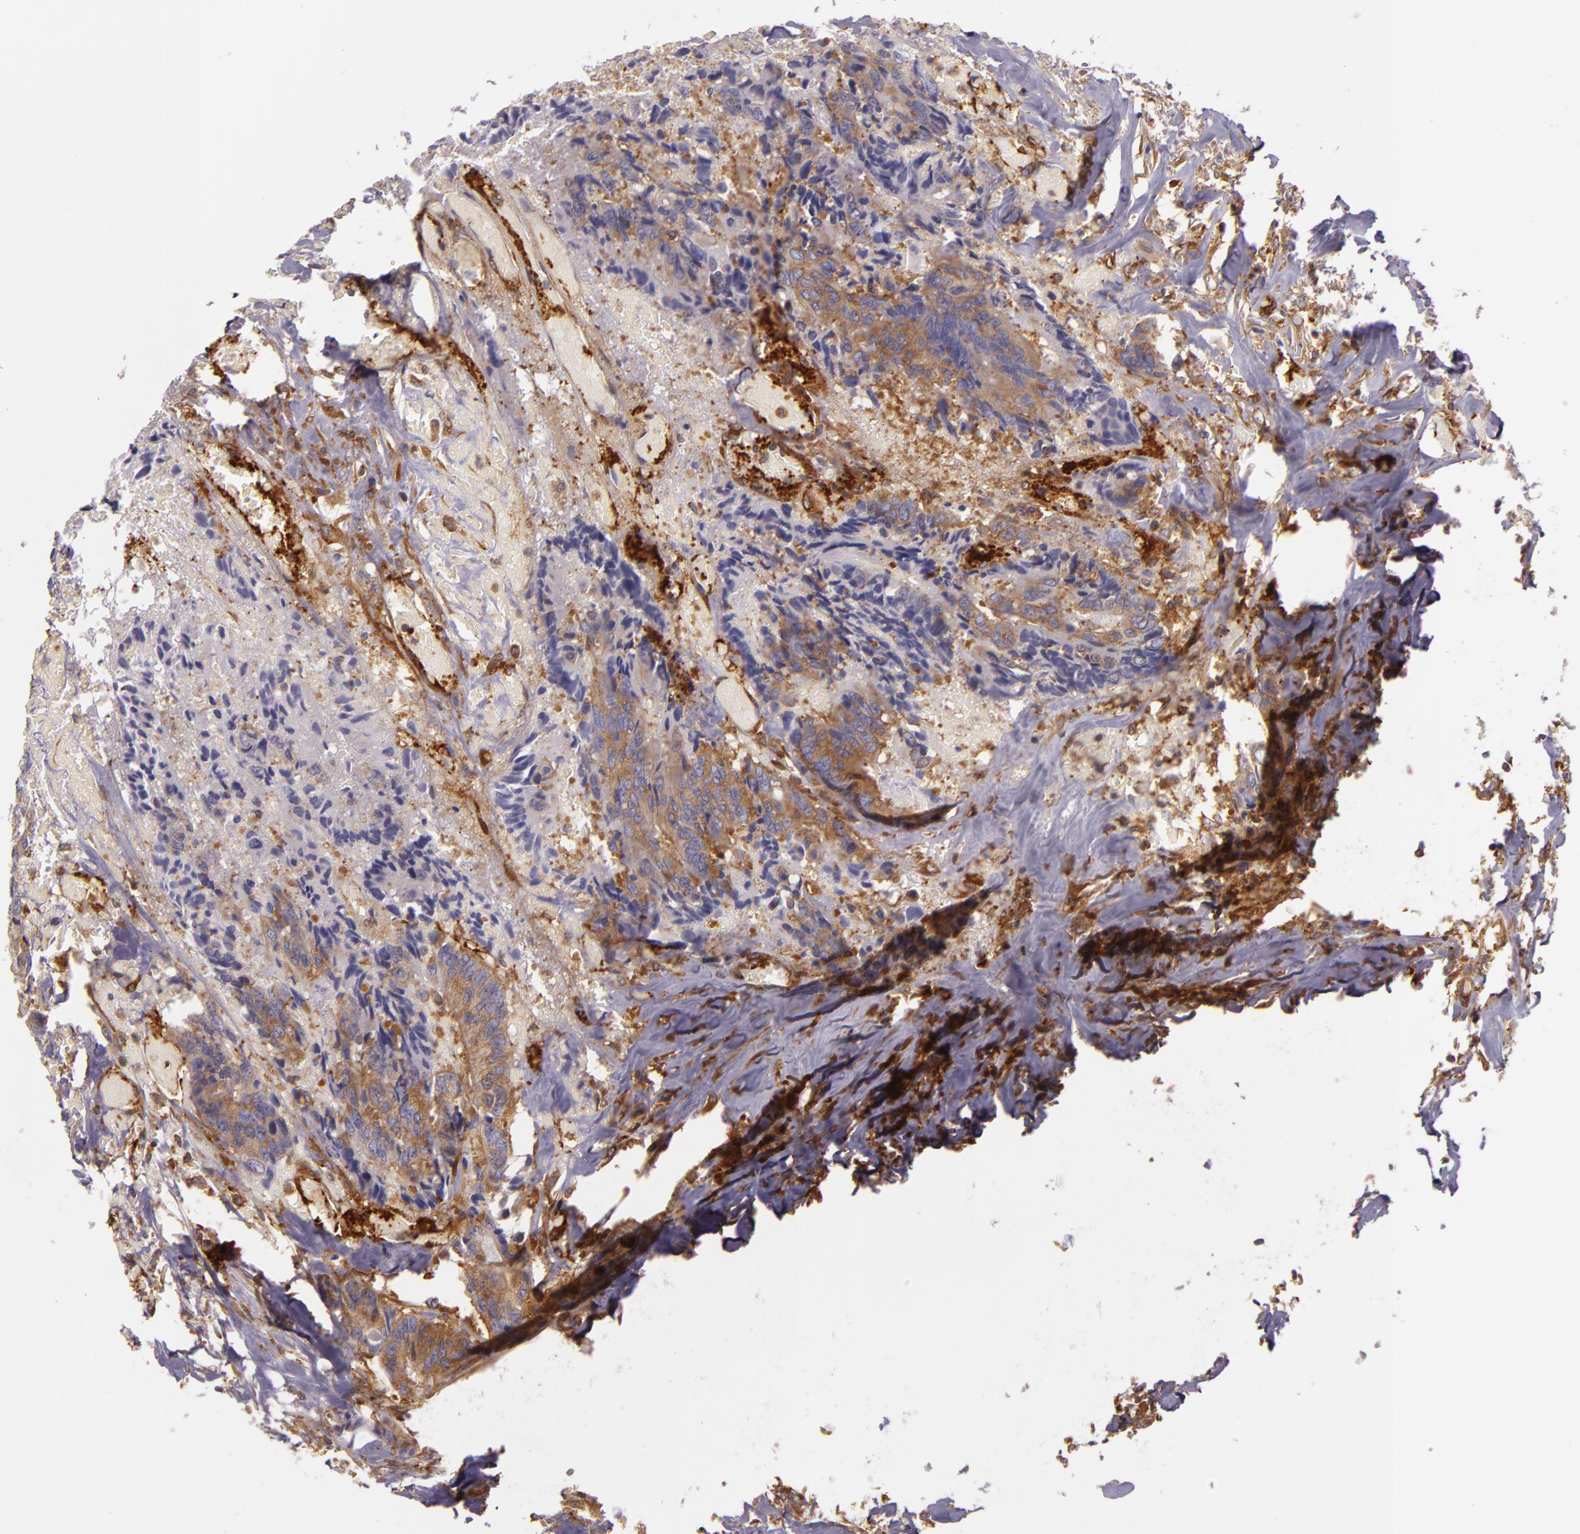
{"staining": {"intensity": "weak", "quantity": ">75%", "location": "cytoplasmic/membranous"}, "tissue": "colorectal cancer", "cell_type": "Tumor cells", "image_type": "cancer", "snomed": [{"axis": "morphology", "description": "Adenocarcinoma, NOS"}, {"axis": "topography", "description": "Rectum"}], "caption": "This micrograph exhibits colorectal adenocarcinoma stained with IHC to label a protein in brown. The cytoplasmic/membranous of tumor cells show weak positivity for the protein. Nuclei are counter-stained blue.", "gene": "TLN1", "patient": {"sex": "male", "age": 55}}